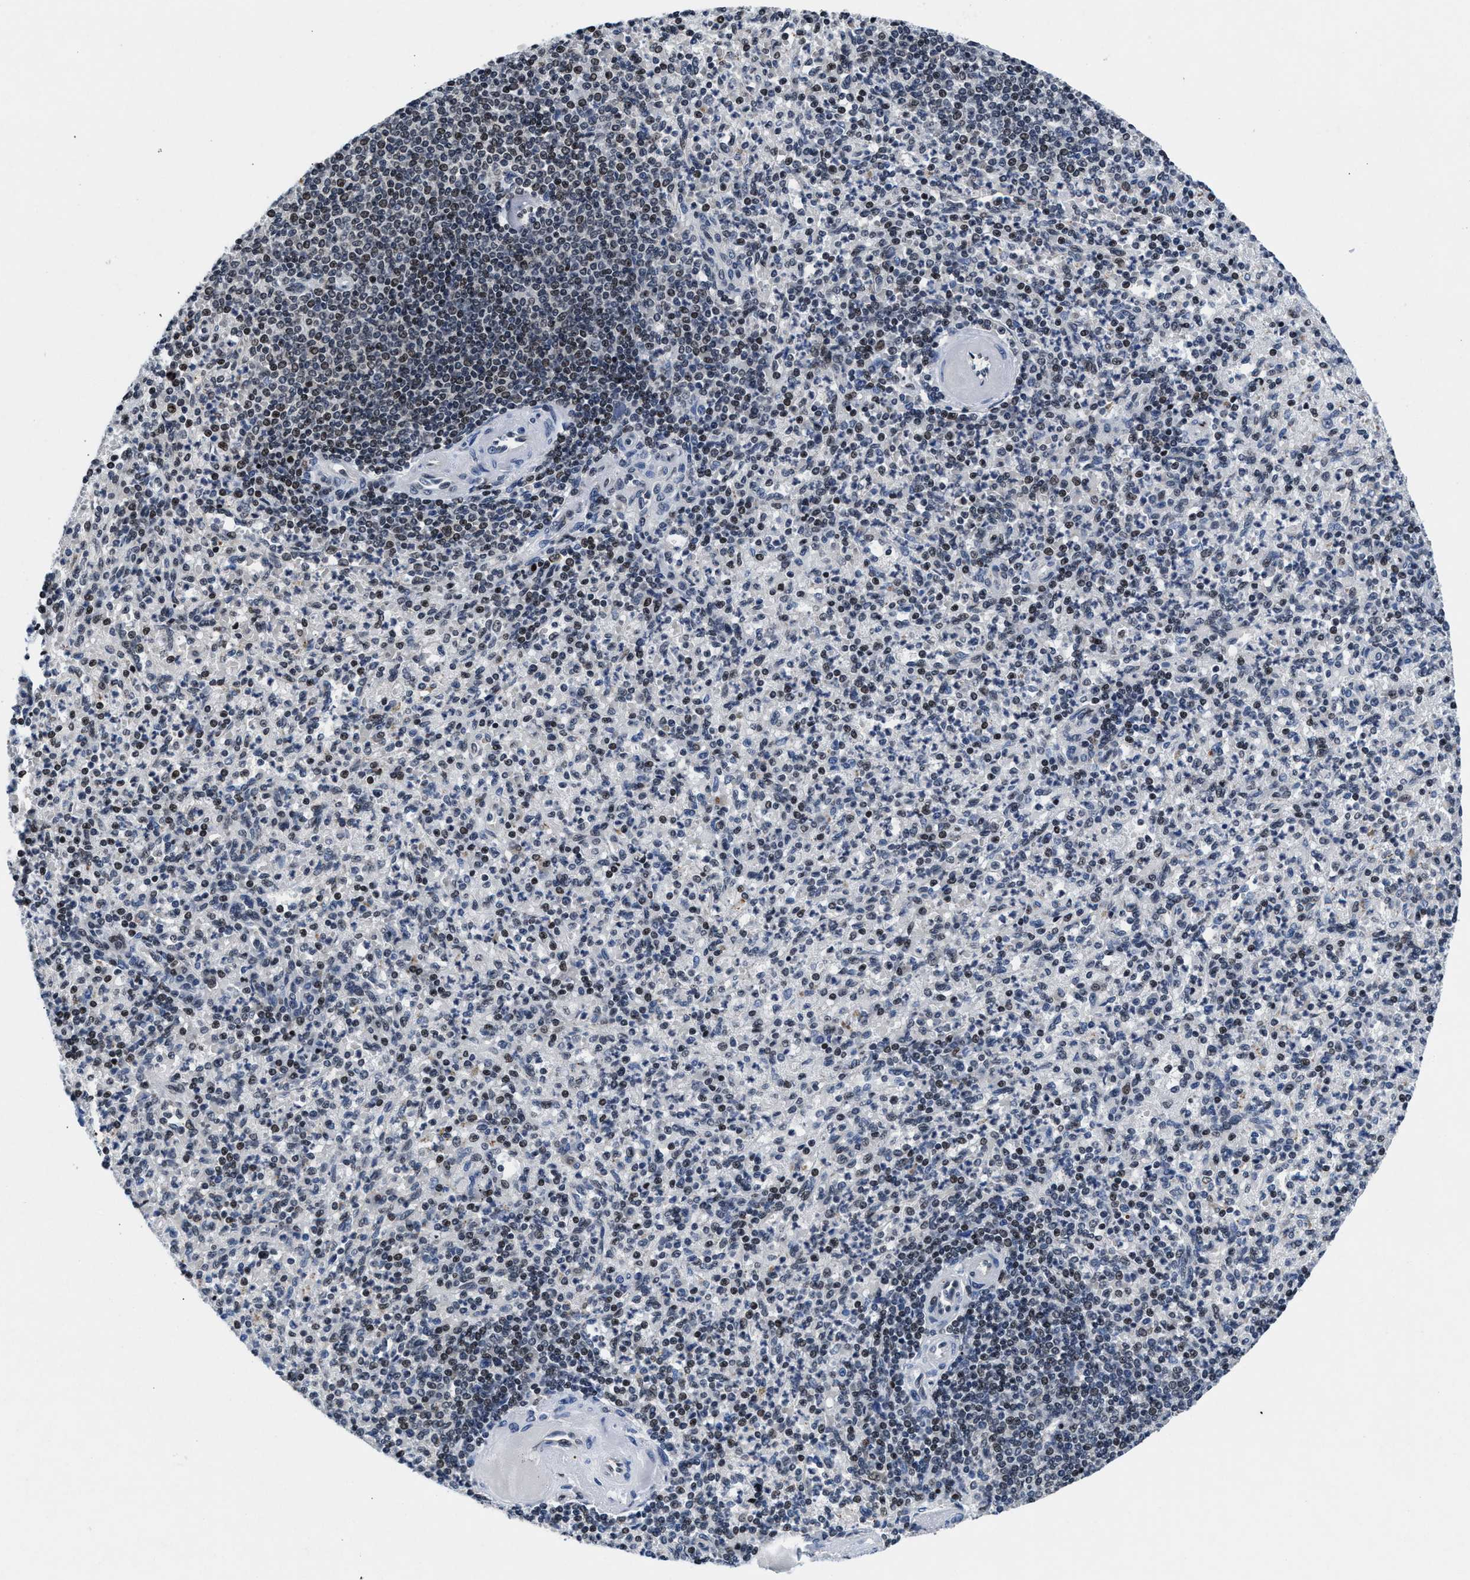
{"staining": {"intensity": "moderate", "quantity": "<25%", "location": "nuclear"}, "tissue": "spleen", "cell_type": "Cells in red pulp", "image_type": "normal", "snomed": [{"axis": "morphology", "description": "Normal tissue, NOS"}, {"axis": "topography", "description": "Spleen"}], "caption": "Immunohistochemistry histopathology image of benign spleen: spleen stained using IHC demonstrates low levels of moderate protein expression localized specifically in the nuclear of cells in red pulp, appearing as a nuclear brown color.", "gene": "WDR81", "patient": {"sex": "female", "age": 74}}